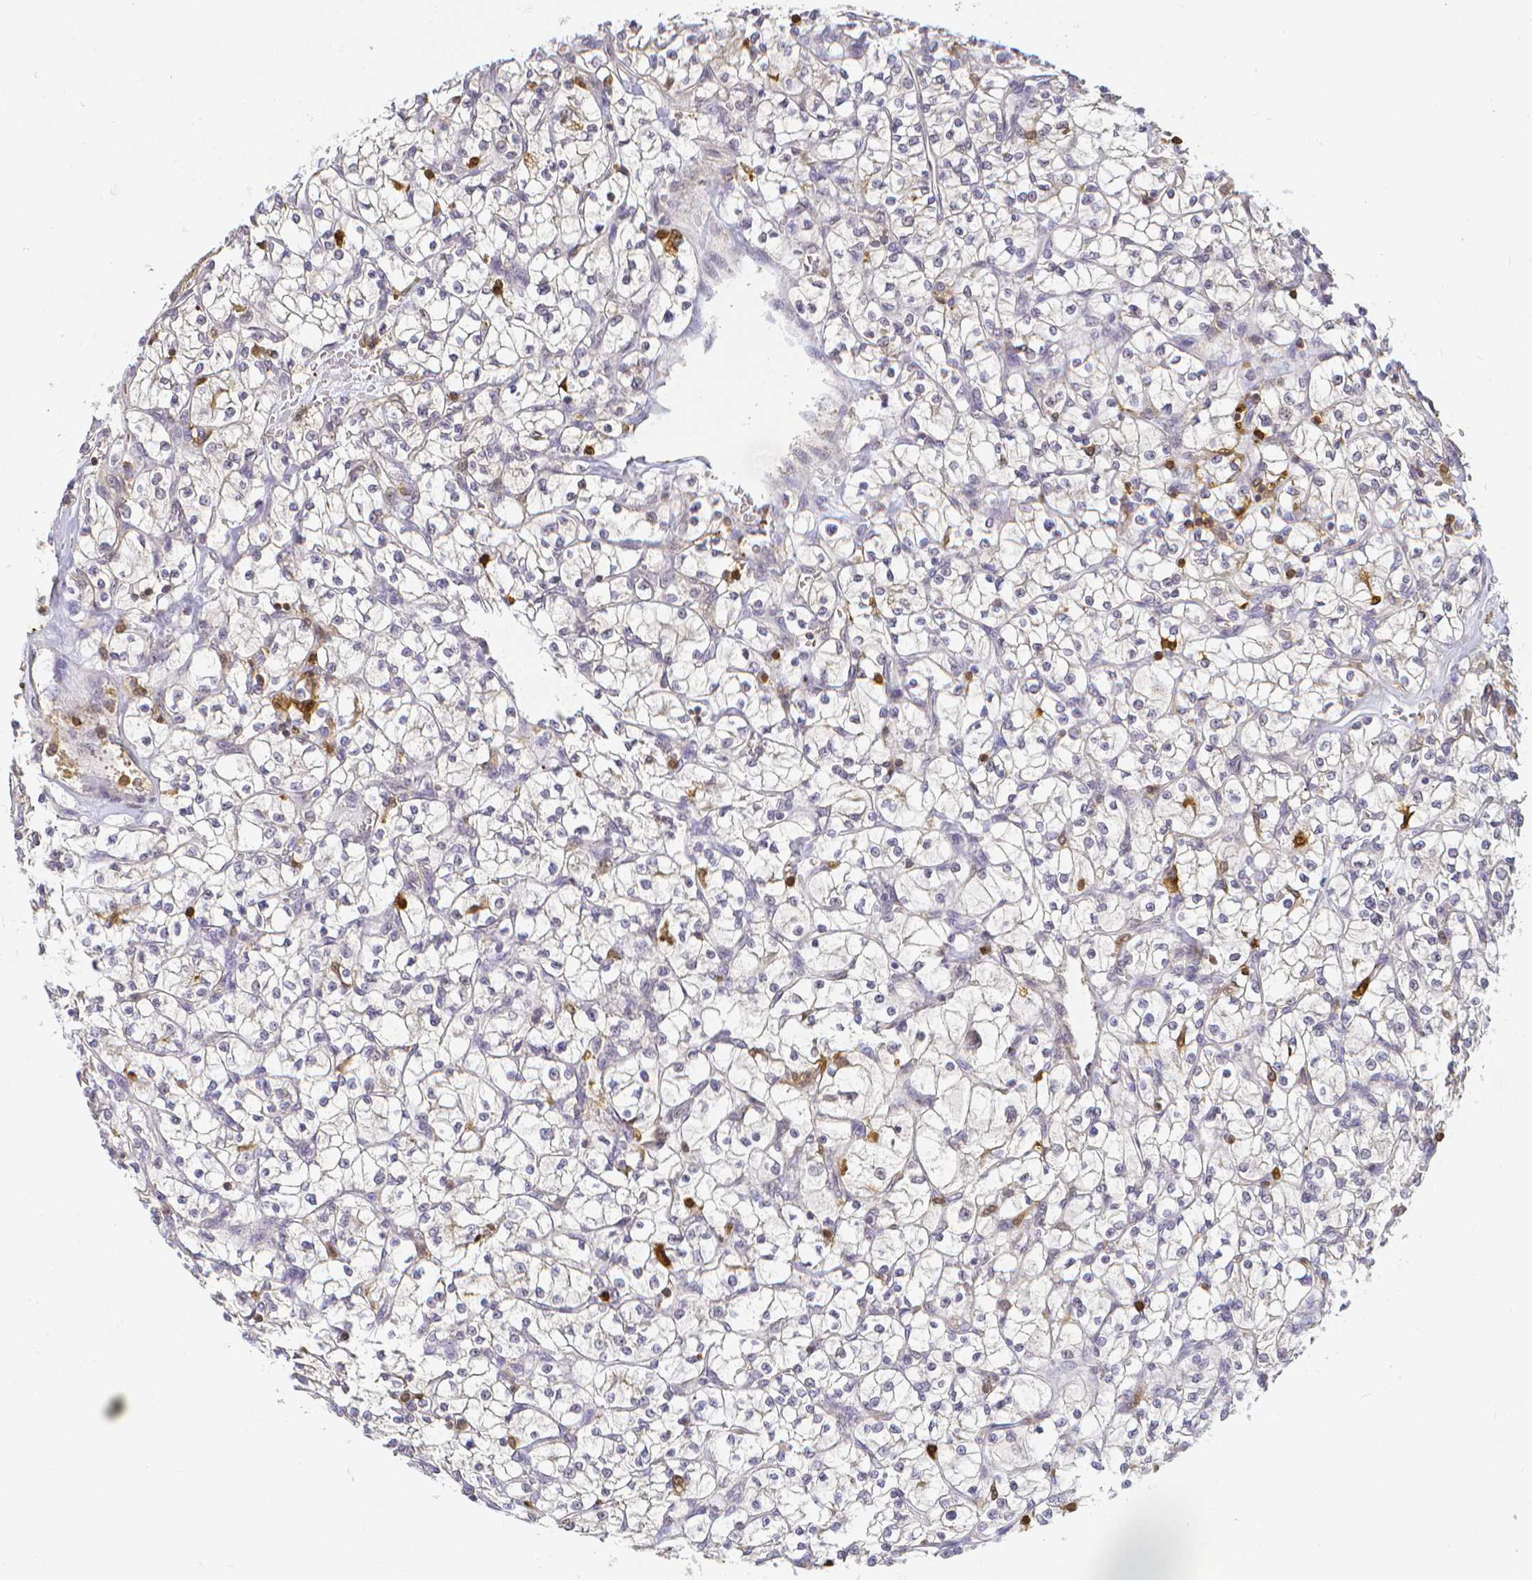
{"staining": {"intensity": "negative", "quantity": "none", "location": "none"}, "tissue": "renal cancer", "cell_type": "Tumor cells", "image_type": "cancer", "snomed": [{"axis": "morphology", "description": "Adenocarcinoma, NOS"}, {"axis": "topography", "description": "Kidney"}], "caption": "Renal adenocarcinoma stained for a protein using IHC demonstrates no expression tumor cells.", "gene": "COTL1", "patient": {"sex": "female", "age": 64}}